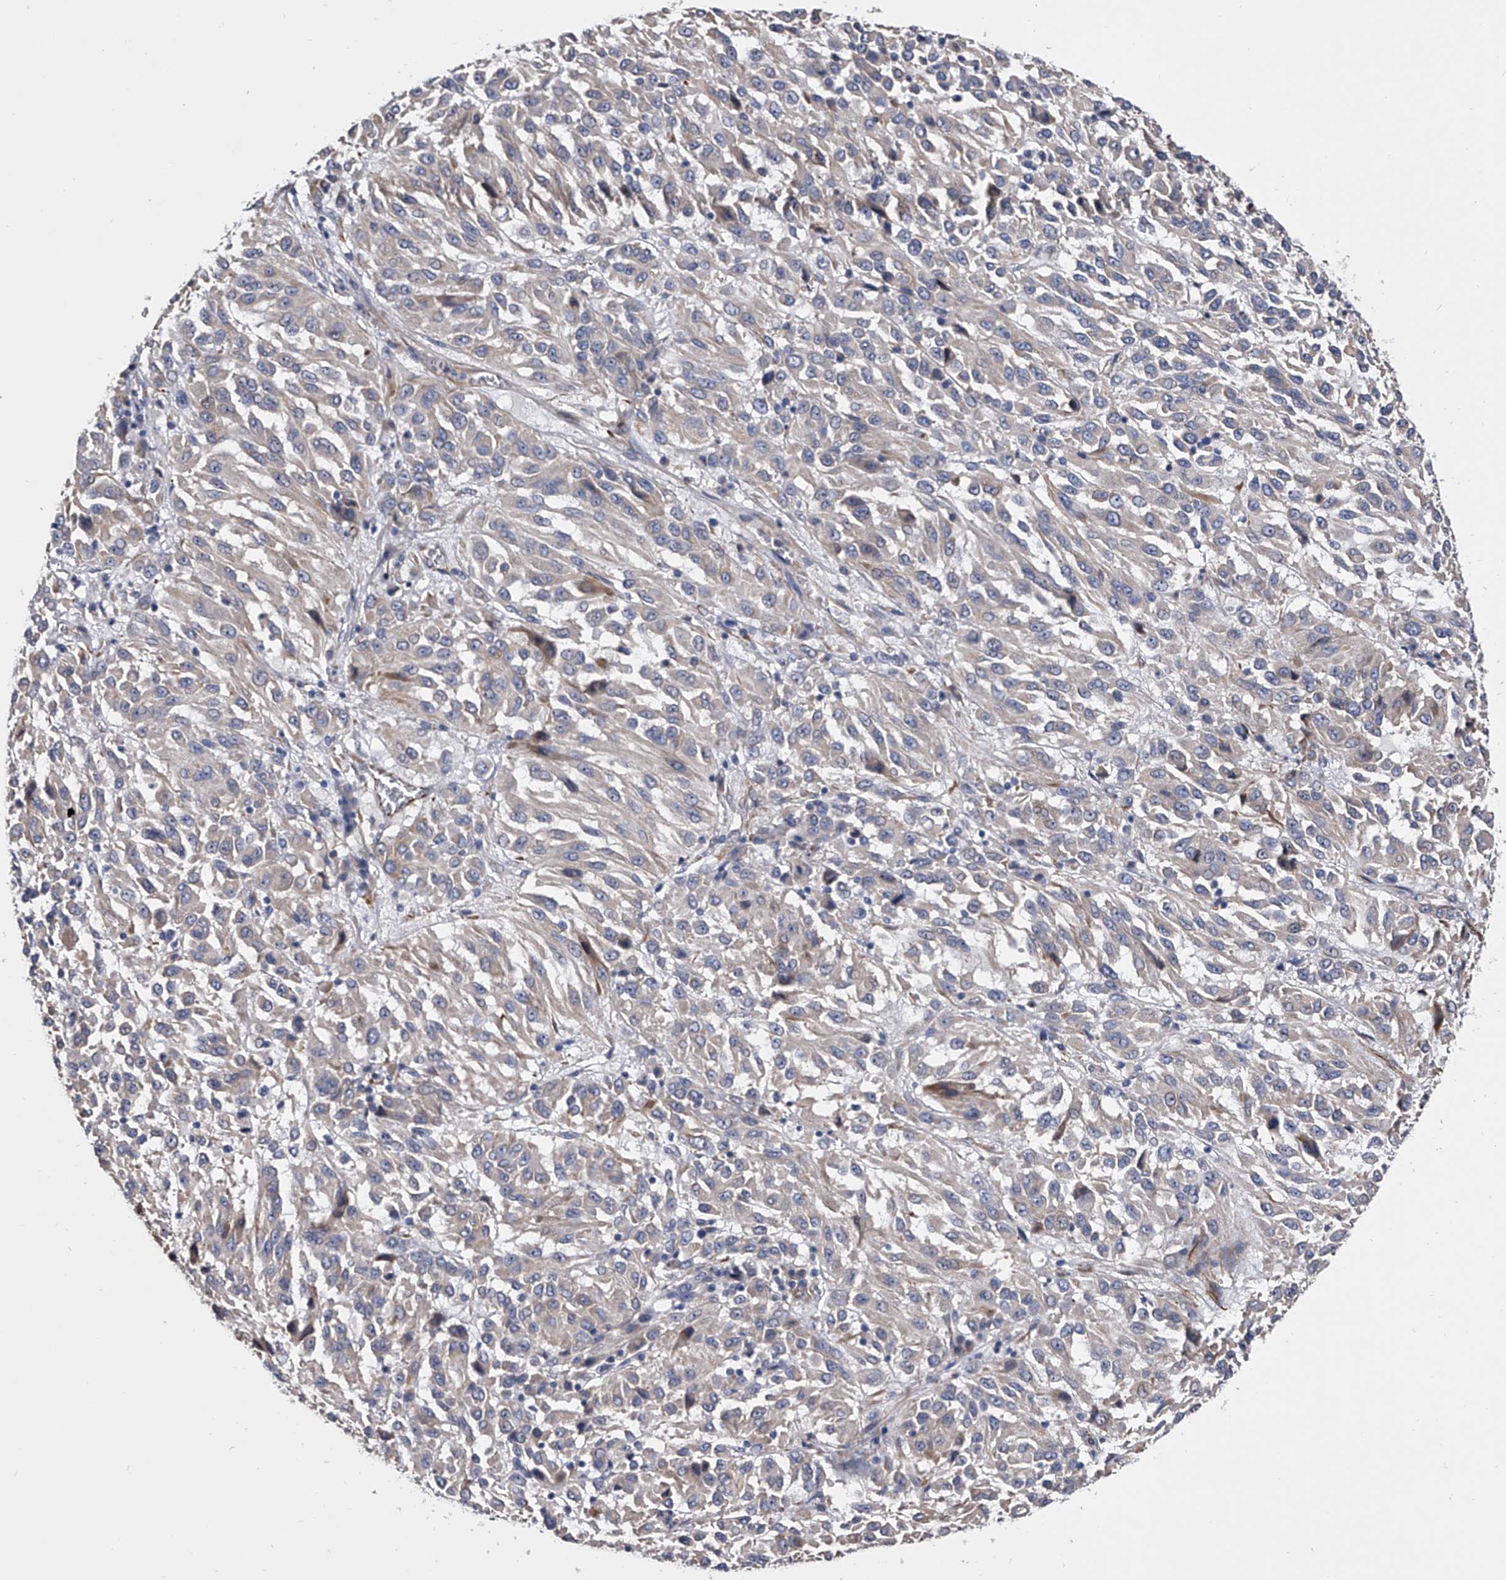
{"staining": {"intensity": "negative", "quantity": "none", "location": "none"}, "tissue": "melanoma", "cell_type": "Tumor cells", "image_type": "cancer", "snomed": [{"axis": "morphology", "description": "Malignant melanoma, Metastatic site"}, {"axis": "topography", "description": "Lung"}], "caption": "Tumor cells are negative for protein expression in human malignant melanoma (metastatic site).", "gene": "EFCAB7", "patient": {"sex": "male", "age": 64}}